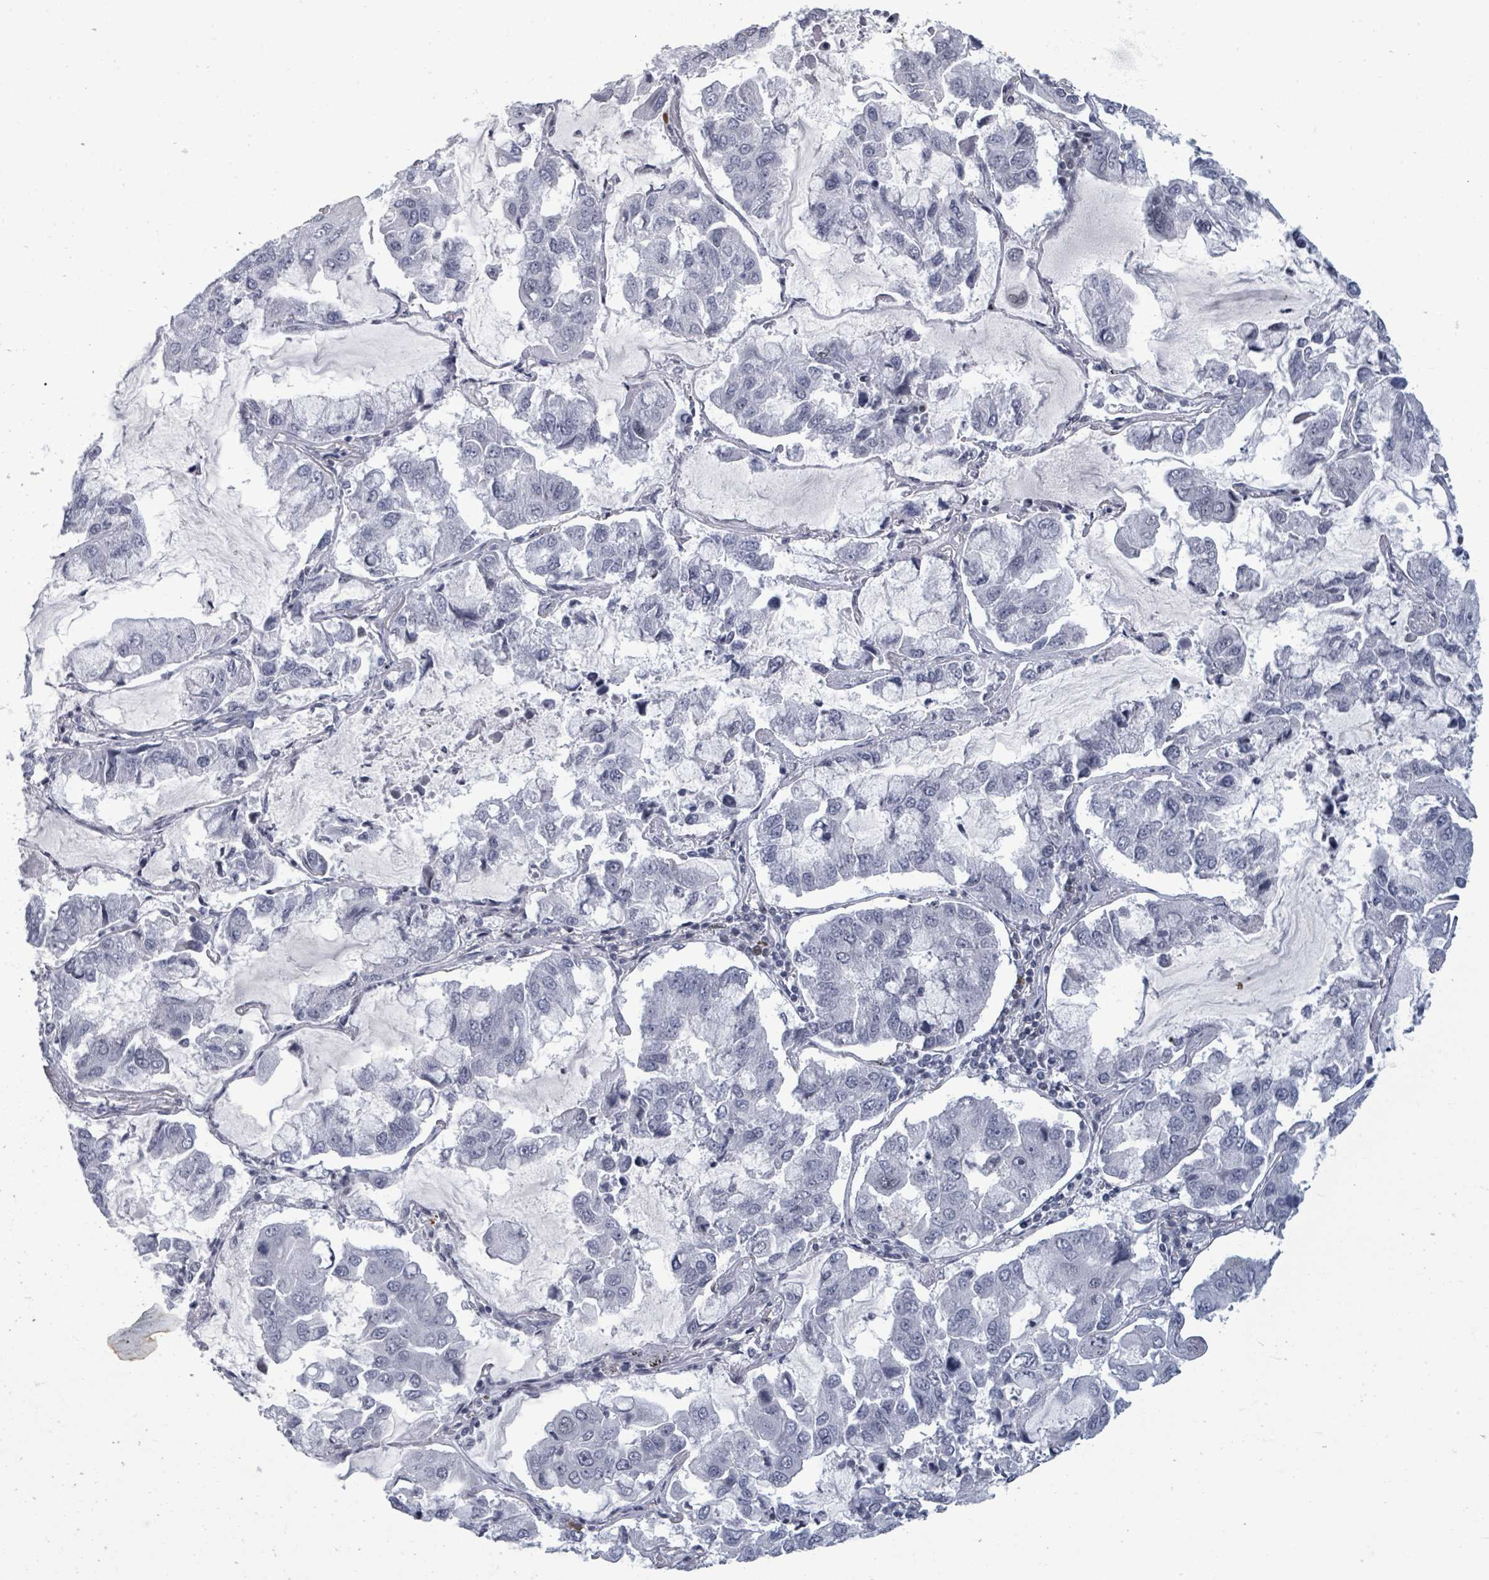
{"staining": {"intensity": "negative", "quantity": "none", "location": "none"}, "tissue": "lung cancer", "cell_type": "Tumor cells", "image_type": "cancer", "snomed": [{"axis": "morphology", "description": "Adenocarcinoma, NOS"}, {"axis": "topography", "description": "Lung"}], "caption": "This is a image of immunohistochemistry (IHC) staining of lung cancer, which shows no expression in tumor cells.", "gene": "ERCC5", "patient": {"sex": "male", "age": 64}}